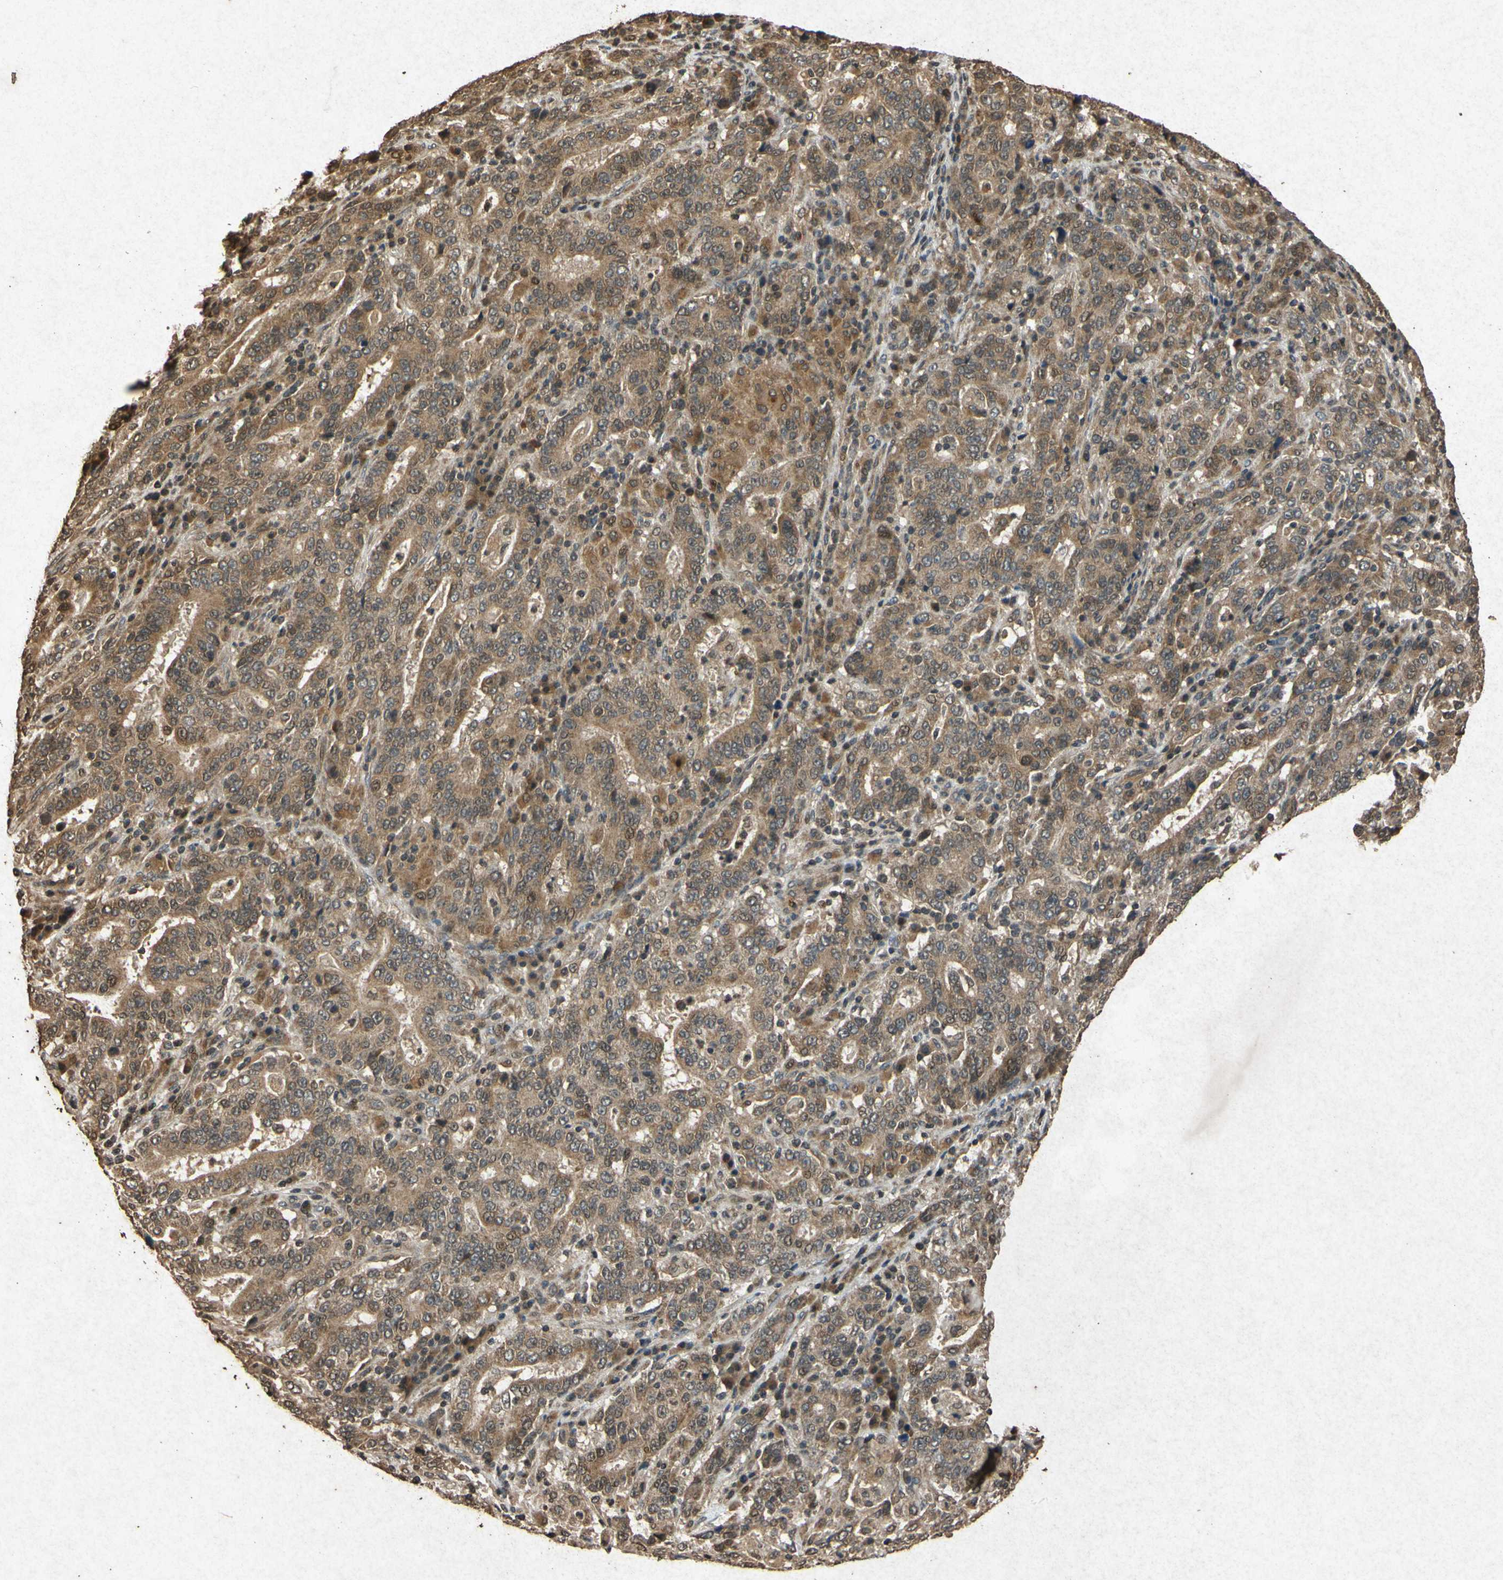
{"staining": {"intensity": "moderate", "quantity": ">75%", "location": "cytoplasmic/membranous"}, "tissue": "stomach cancer", "cell_type": "Tumor cells", "image_type": "cancer", "snomed": [{"axis": "morphology", "description": "Normal tissue, NOS"}, {"axis": "morphology", "description": "Adenocarcinoma, NOS"}, {"axis": "topography", "description": "Stomach, upper"}, {"axis": "topography", "description": "Stomach"}], "caption": "Protein staining of adenocarcinoma (stomach) tissue shows moderate cytoplasmic/membranous expression in approximately >75% of tumor cells. Immunohistochemistry (ihc) stains the protein of interest in brown and the nuclei are stained blue.", "gene": "ATP6V1H", "patient": {"sex": "male", "age": 59}}